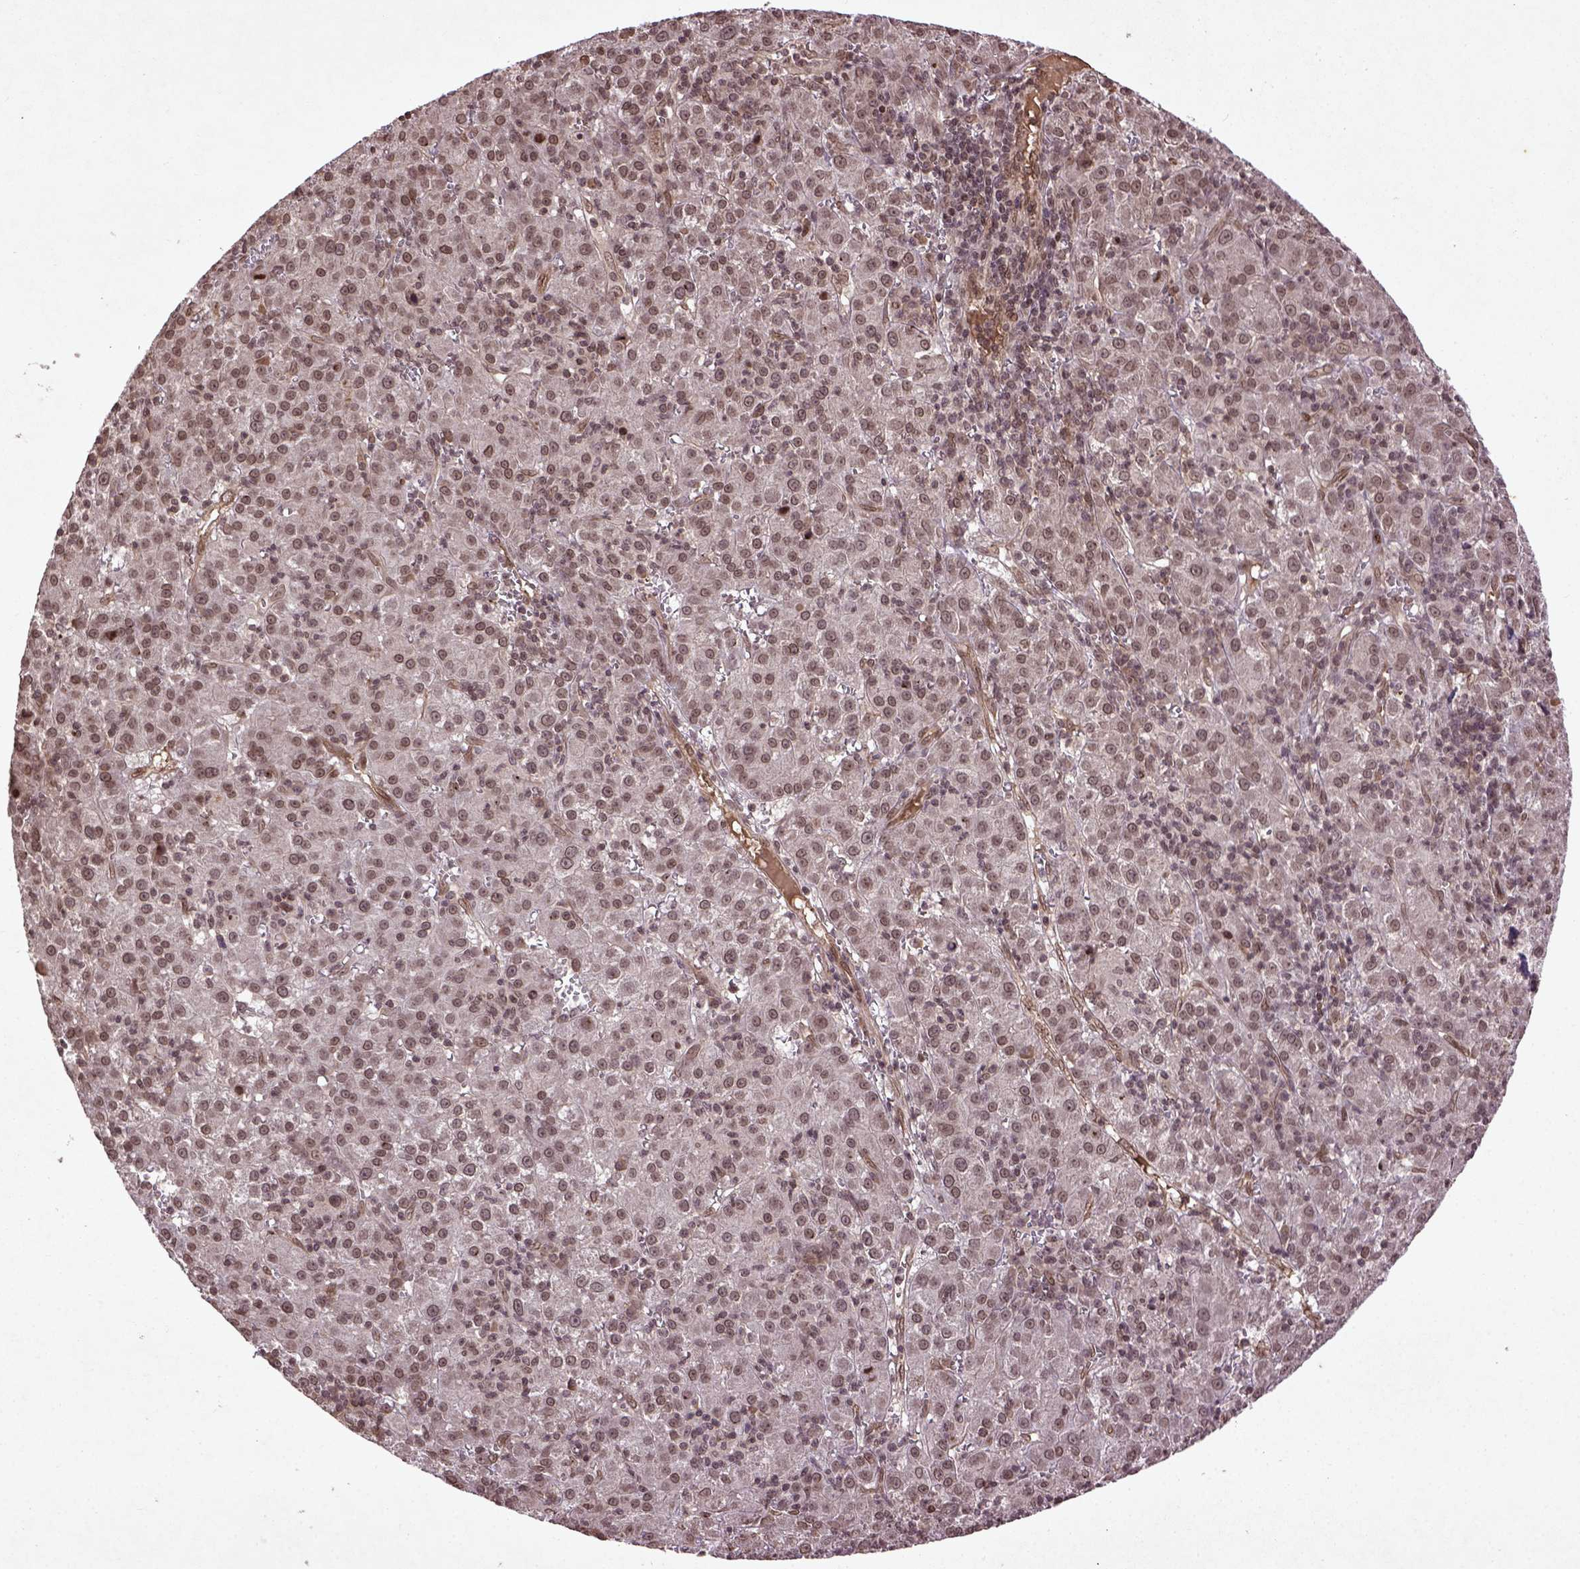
{"staining": {"intensity": "moderate", "quantity": ">75%", "location": "nuclear"}, "tissue": "liver cancer", "cell_type": "Tumor cells", "image_type": "cancer", "snomed": [{"axis": "morphology", "description": "Carcinoma, Hepatocellular, NOS"}, {"axis": "topography", "description": "Liver"}], "caption": "Tumor cells exhibit medium levels of moderate nuclear positivity in approximately >75% of cells in hepatocellular carcinoma (liver). (Brightfield microscopy of DAB IHC at high magnification).", "gene": "BANF1", "patient": {"sex": "female", "age": 60}}